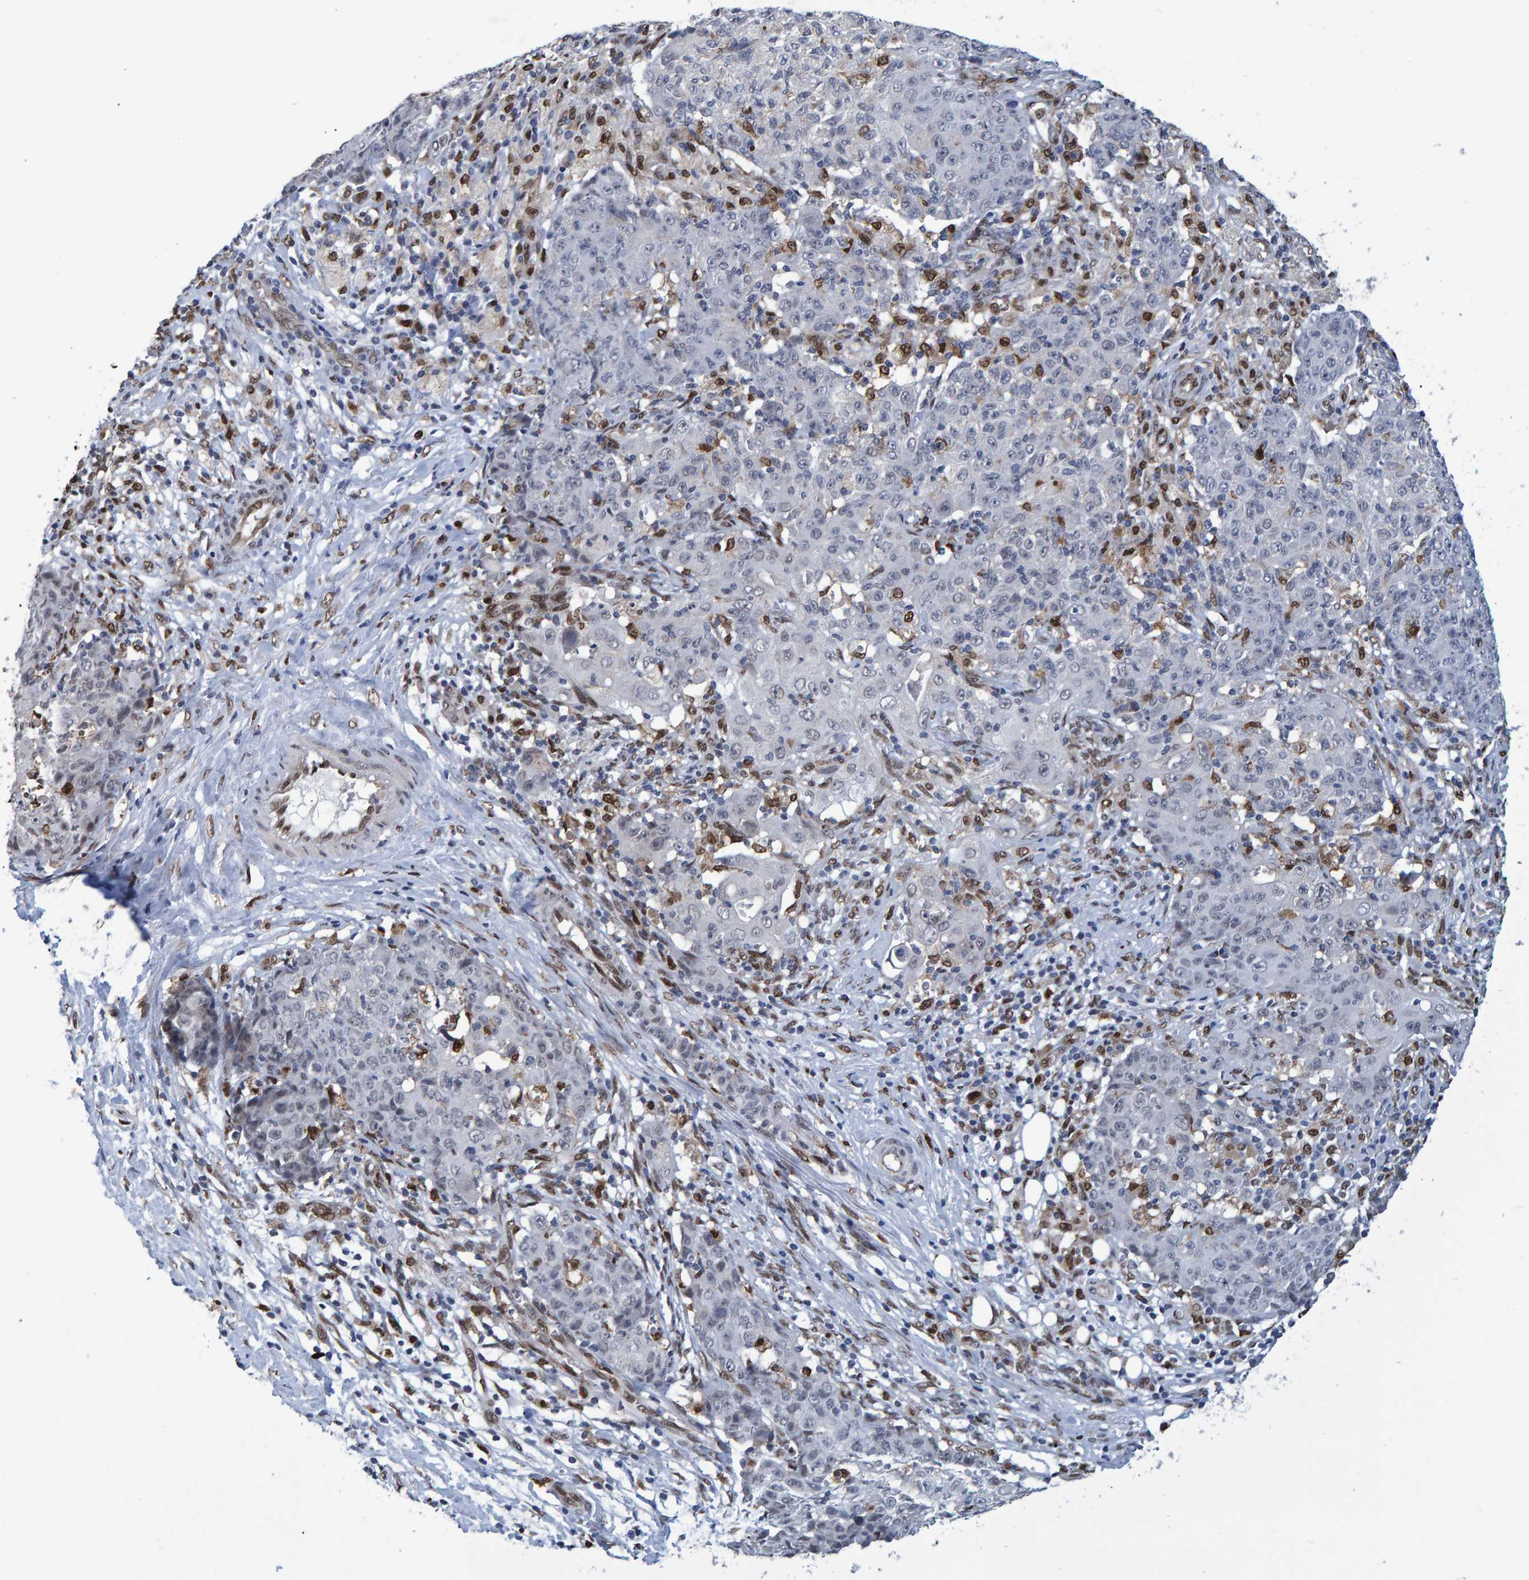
{"staining": {"intensity": "negative", "quantity": "none", "location": "none"}, "tissue": "ovarian cancer", "cell_type": "Tumor cells", "image_type": "cancer", "snomed": [{"axis": "morphology", "description": "Carcinoma, endometroid"}, {"axis": "topography", "description": "Ovary"}], "caption": "IHC histopathology image of neoplastic tissue: human endometroid carcinoma (ovarian) stained with DAB (3,3'-diaminobenzidine) shows no significant protein expression in tumor cells.", "gene": "QKI", "patient": {"sex": "female", "age": 42}}